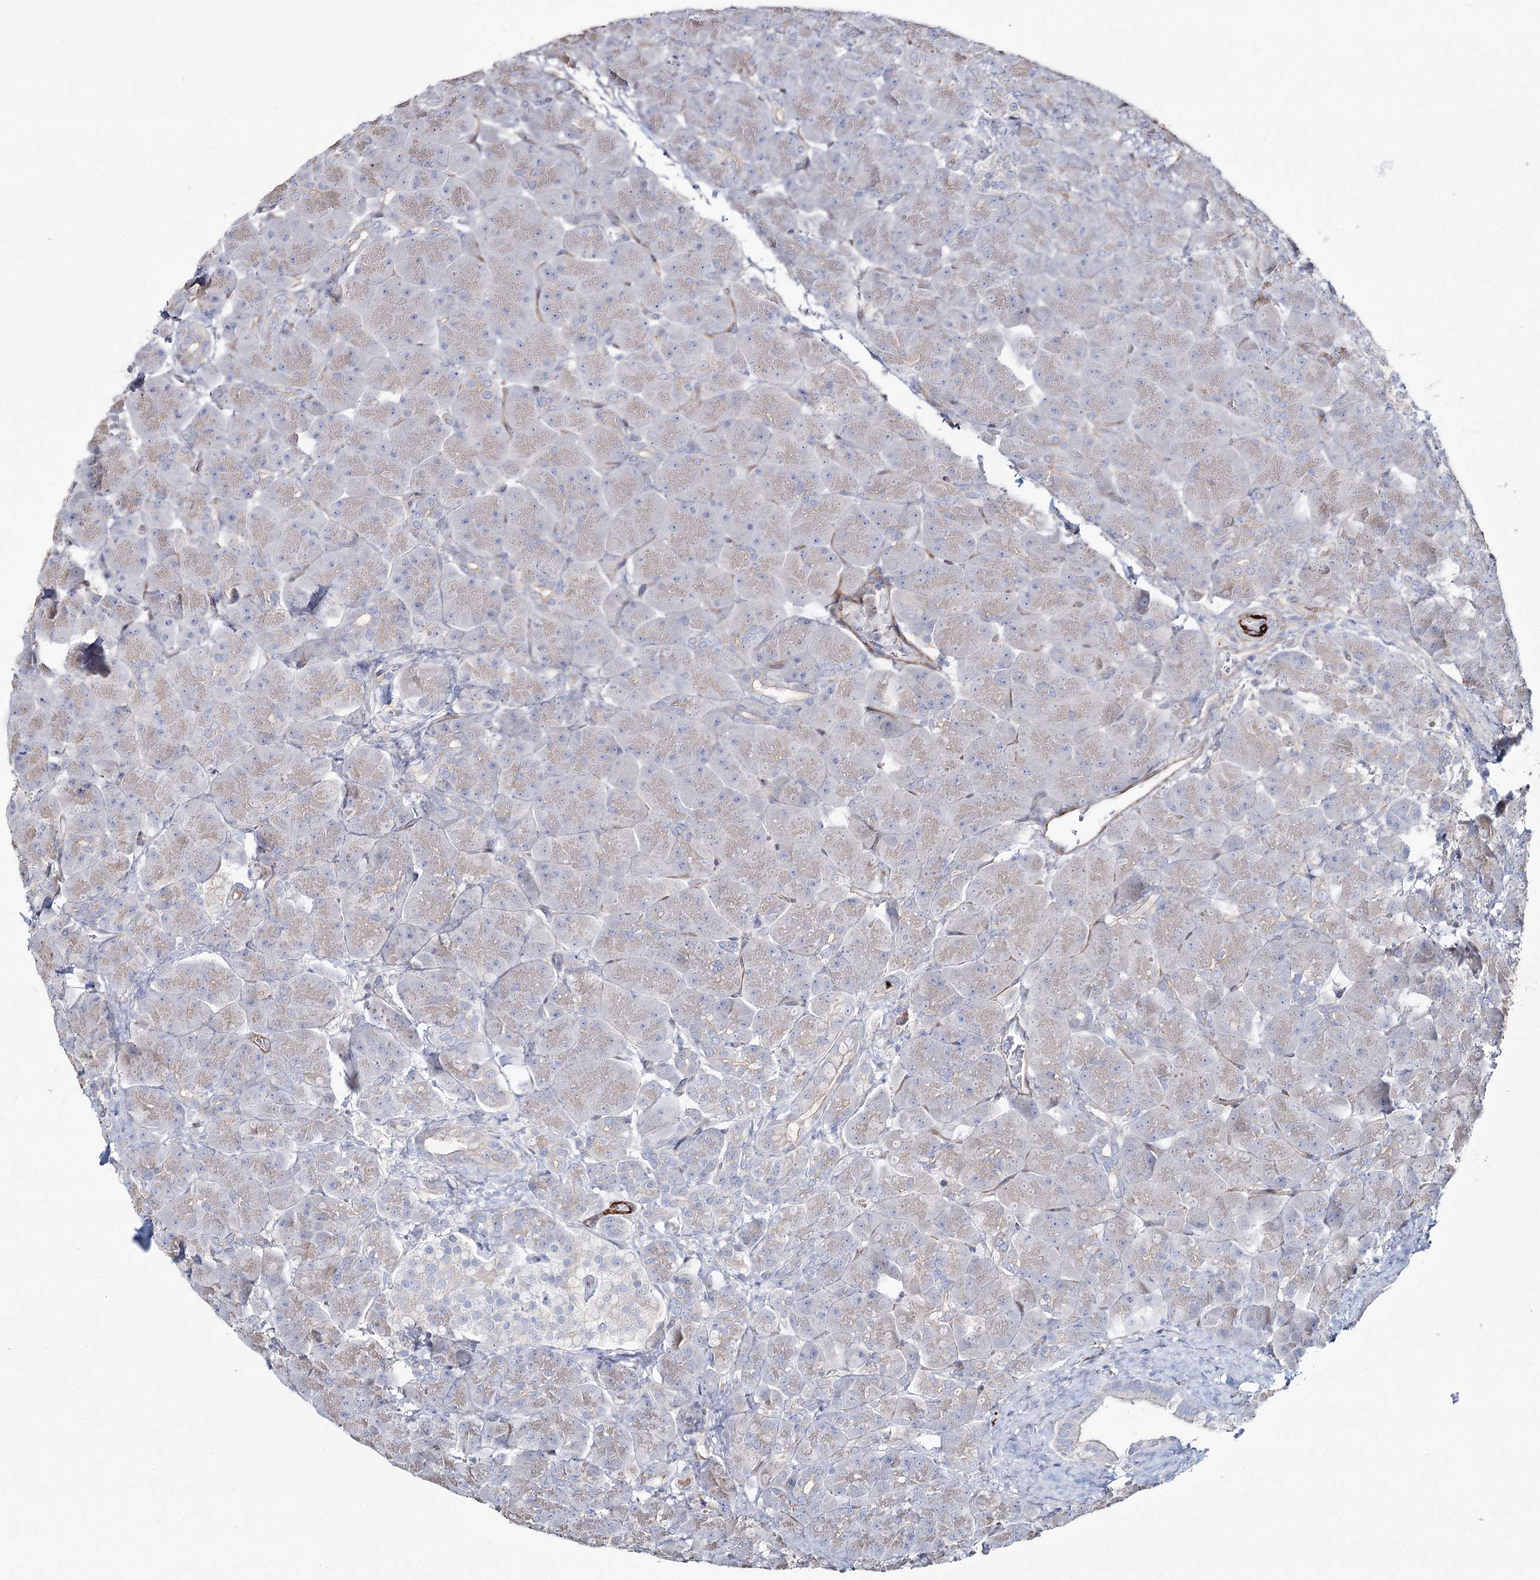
{"staining": {"intensity": "weak", "quantity": "<25%", "location": "cytoplasmic/membranous"}, "tissue": "pancreas", "cell_type": "Exocrine glandular cells", "image_type": "normal", "snomed": [{"axis": "morphology", "description": "Normal tissue, NOS"}, {"axis": "topography", "description": "Pancreas"}], "caption": "Immunohistochemistry image of normal pancreas: pancreas stained with DAB exhibits no significant protein expression in exocrine glandular cells.", "gene": "SUMF1", "patient": {"sex": "male", "age": 66}}